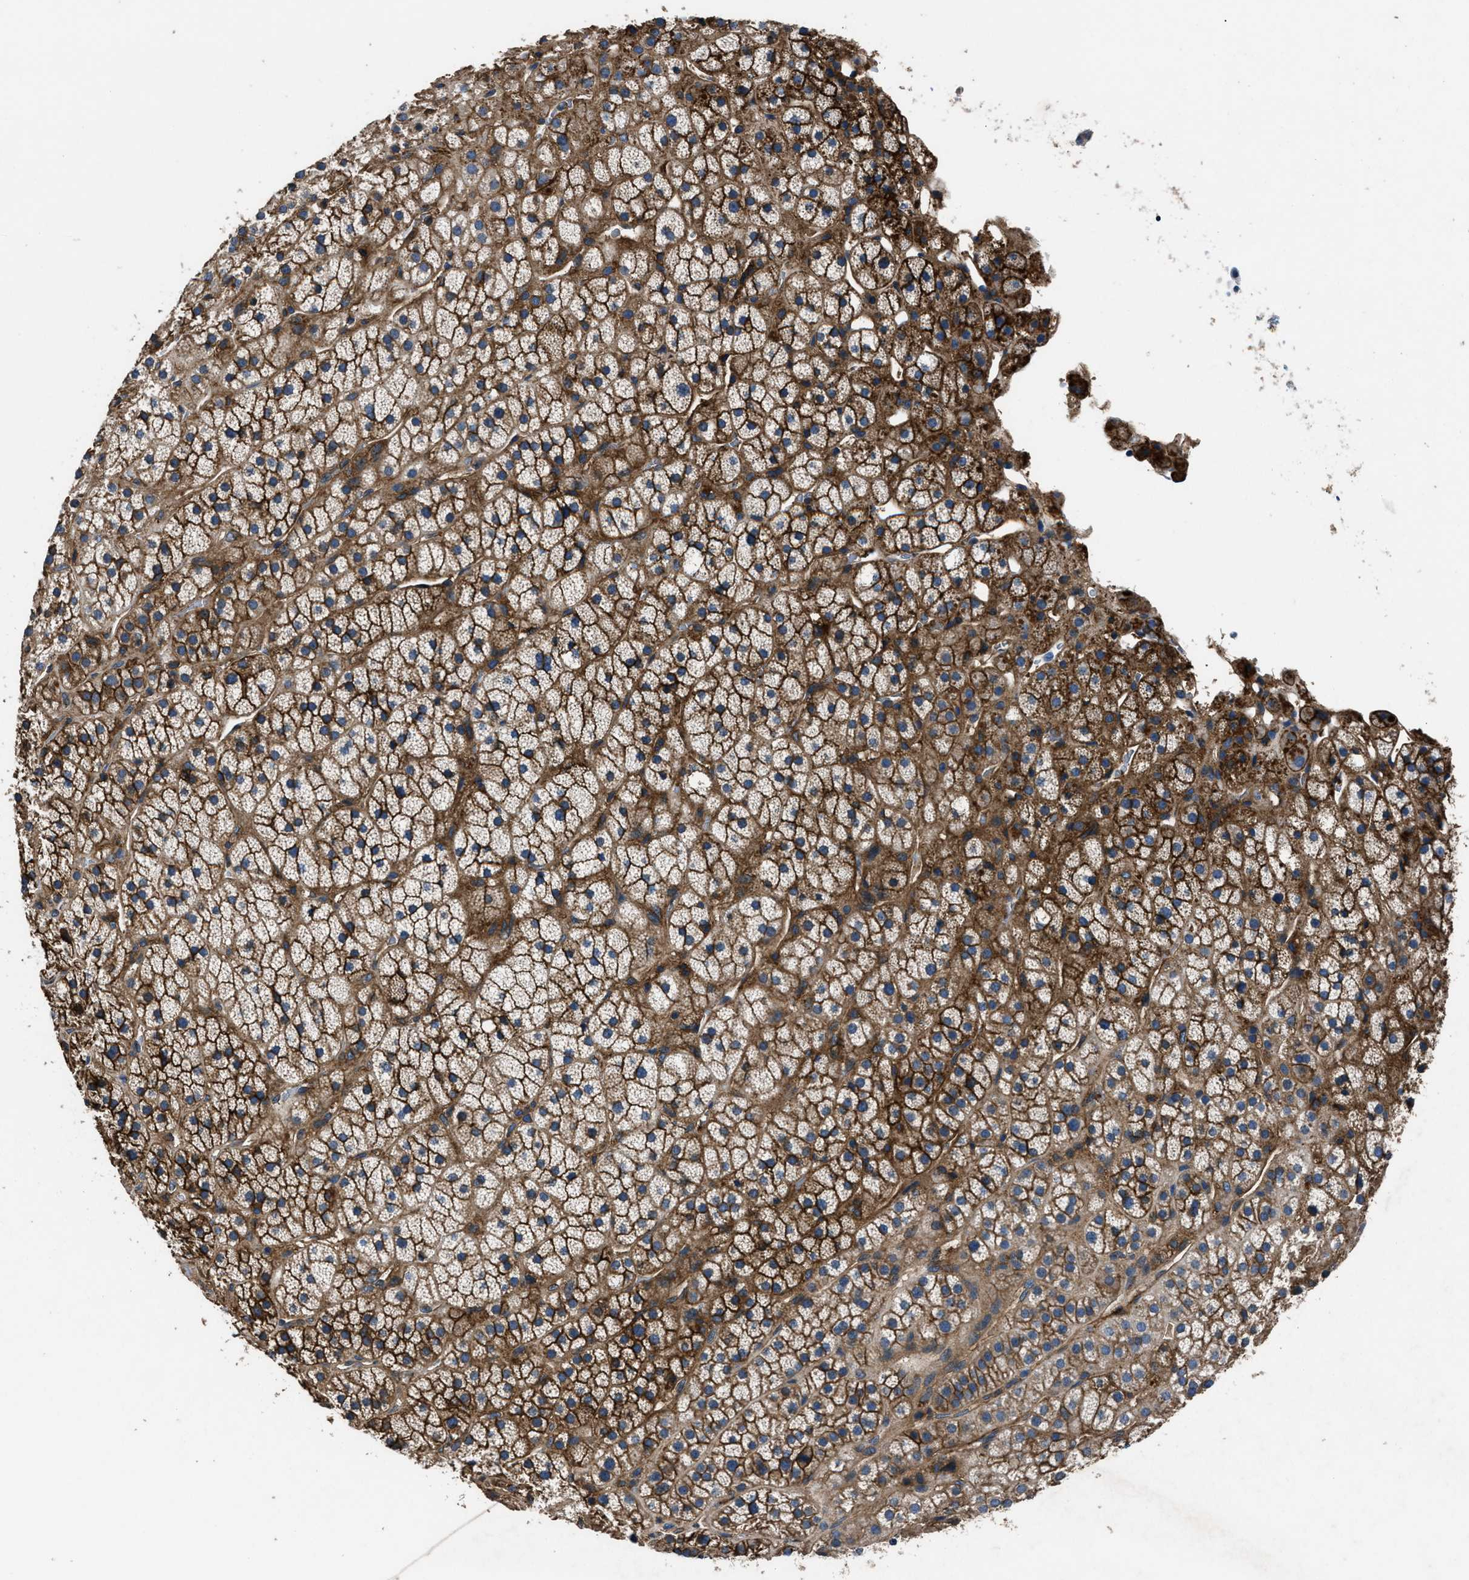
{"staining": {"intensity": "strong", "quantity": ">75%", "location": "cytoplasmic/membranous"}, "tissue": "adrenal gland", "cell_type": "Glandular cells", "image_type": "normal", "snomed": [{"axis": "morphology", "description": "Normal tissue, NOS"}, {"axis": "topography", "description": "Adrenal gland"}], "caption": "Adrenal gland stained for a protein shows strong cytoplasmic/membranous positivity in glandular cells. (DAB (3,3'-diaminobenzidine) = brown stain, brightfield microscopy at high magnification).", "gene": "CD276", "patient": {"sex": "male", "age": 56}}